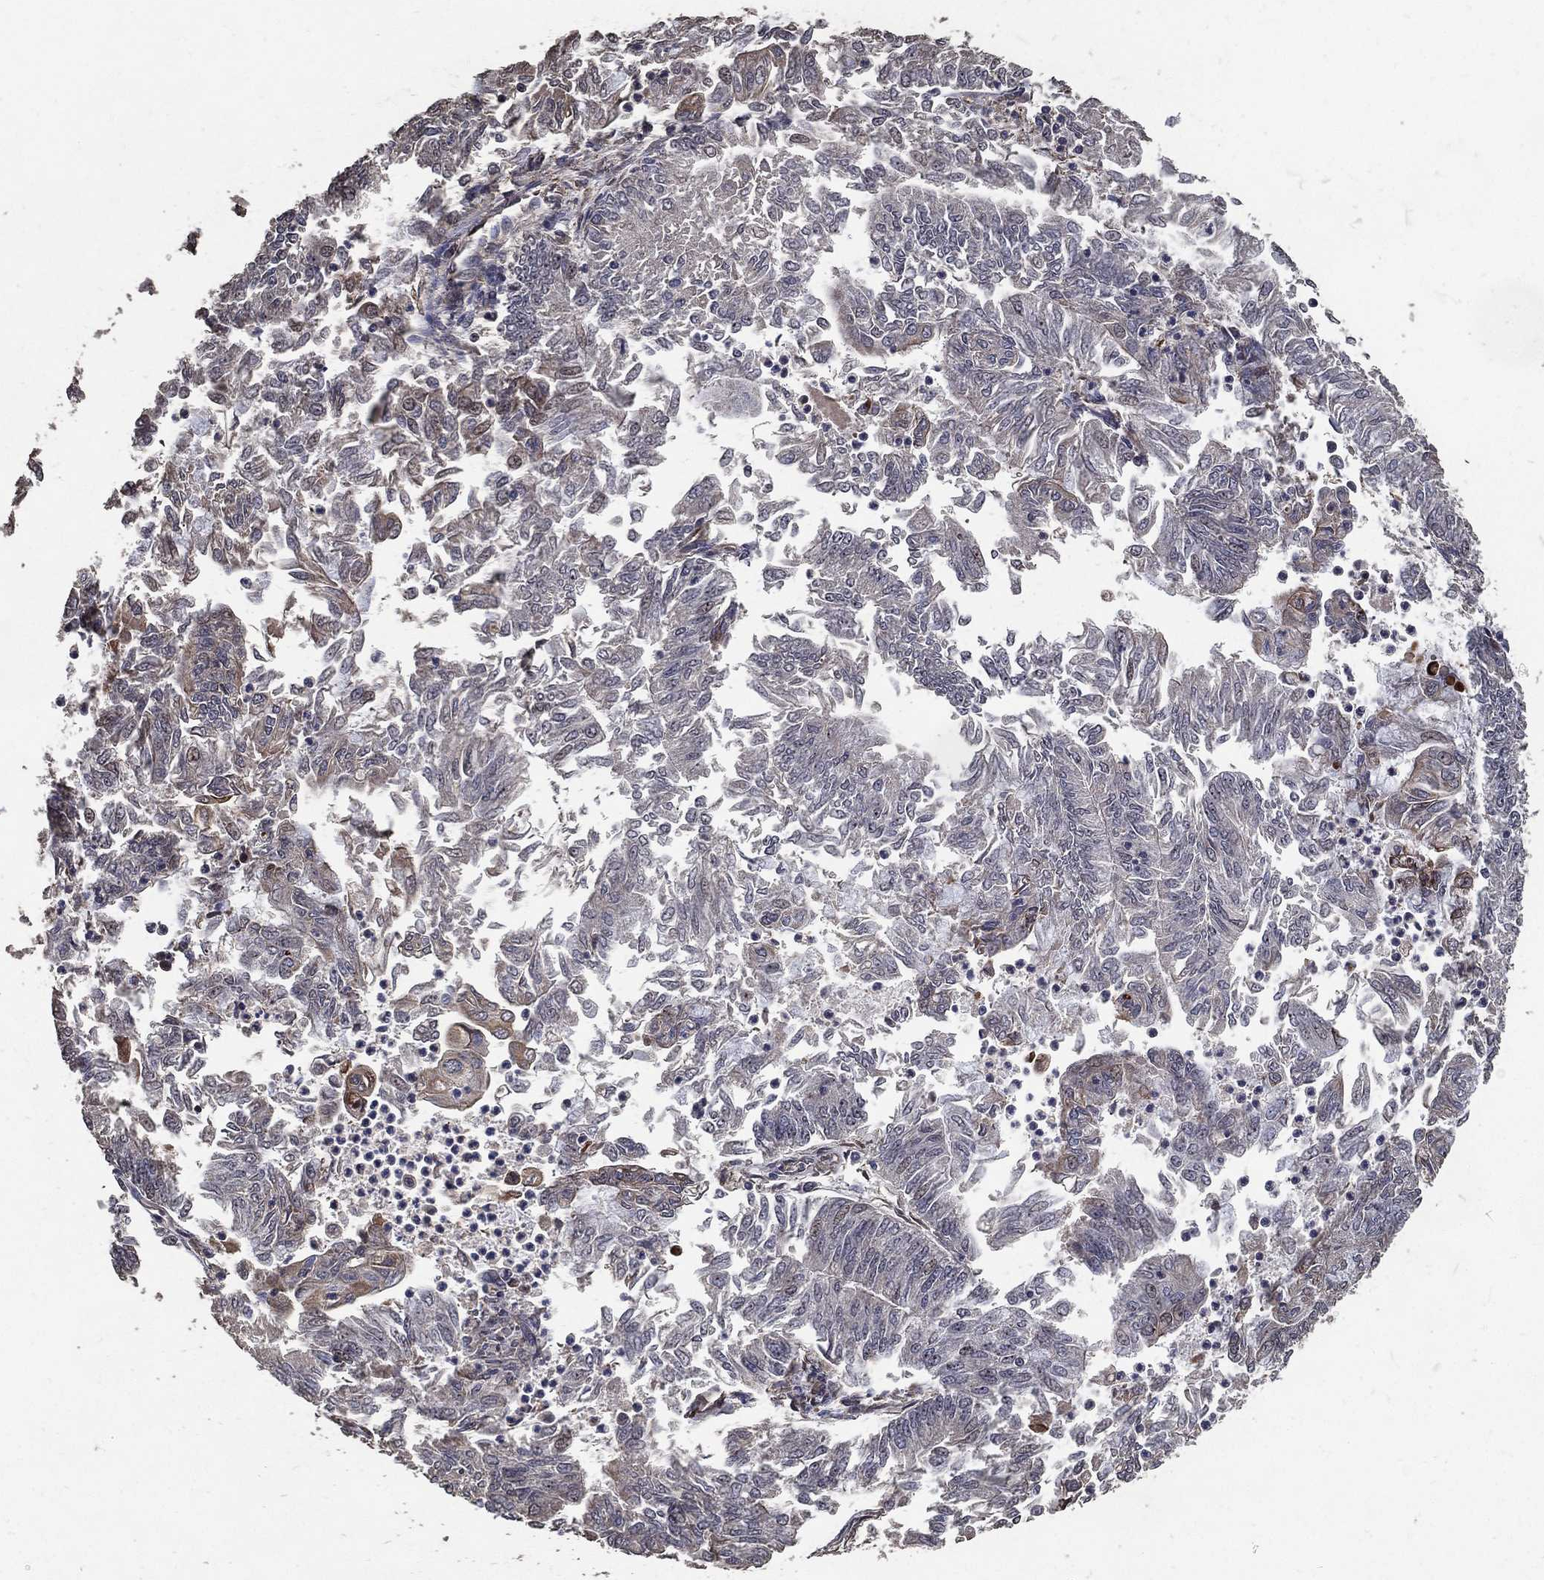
{"staining": {"intensity": "negative", "quantity": "none", "location": "none"}, "tissue": "endometrial cancer", "cell_type": "Tumor cells", "image_type": "cancer", "snomed": [{"axis": "morphology", "description": "Adenocarcinoma, NOS"}, {"axis": "topography", "description": "Endometrium"}], "caption": "A photomicrograph of human endometrial adenocarcinoma is negative for staining in tumor cells.", "gene": "EFNA1", "patient": {"sex": "female", "age": 59}}